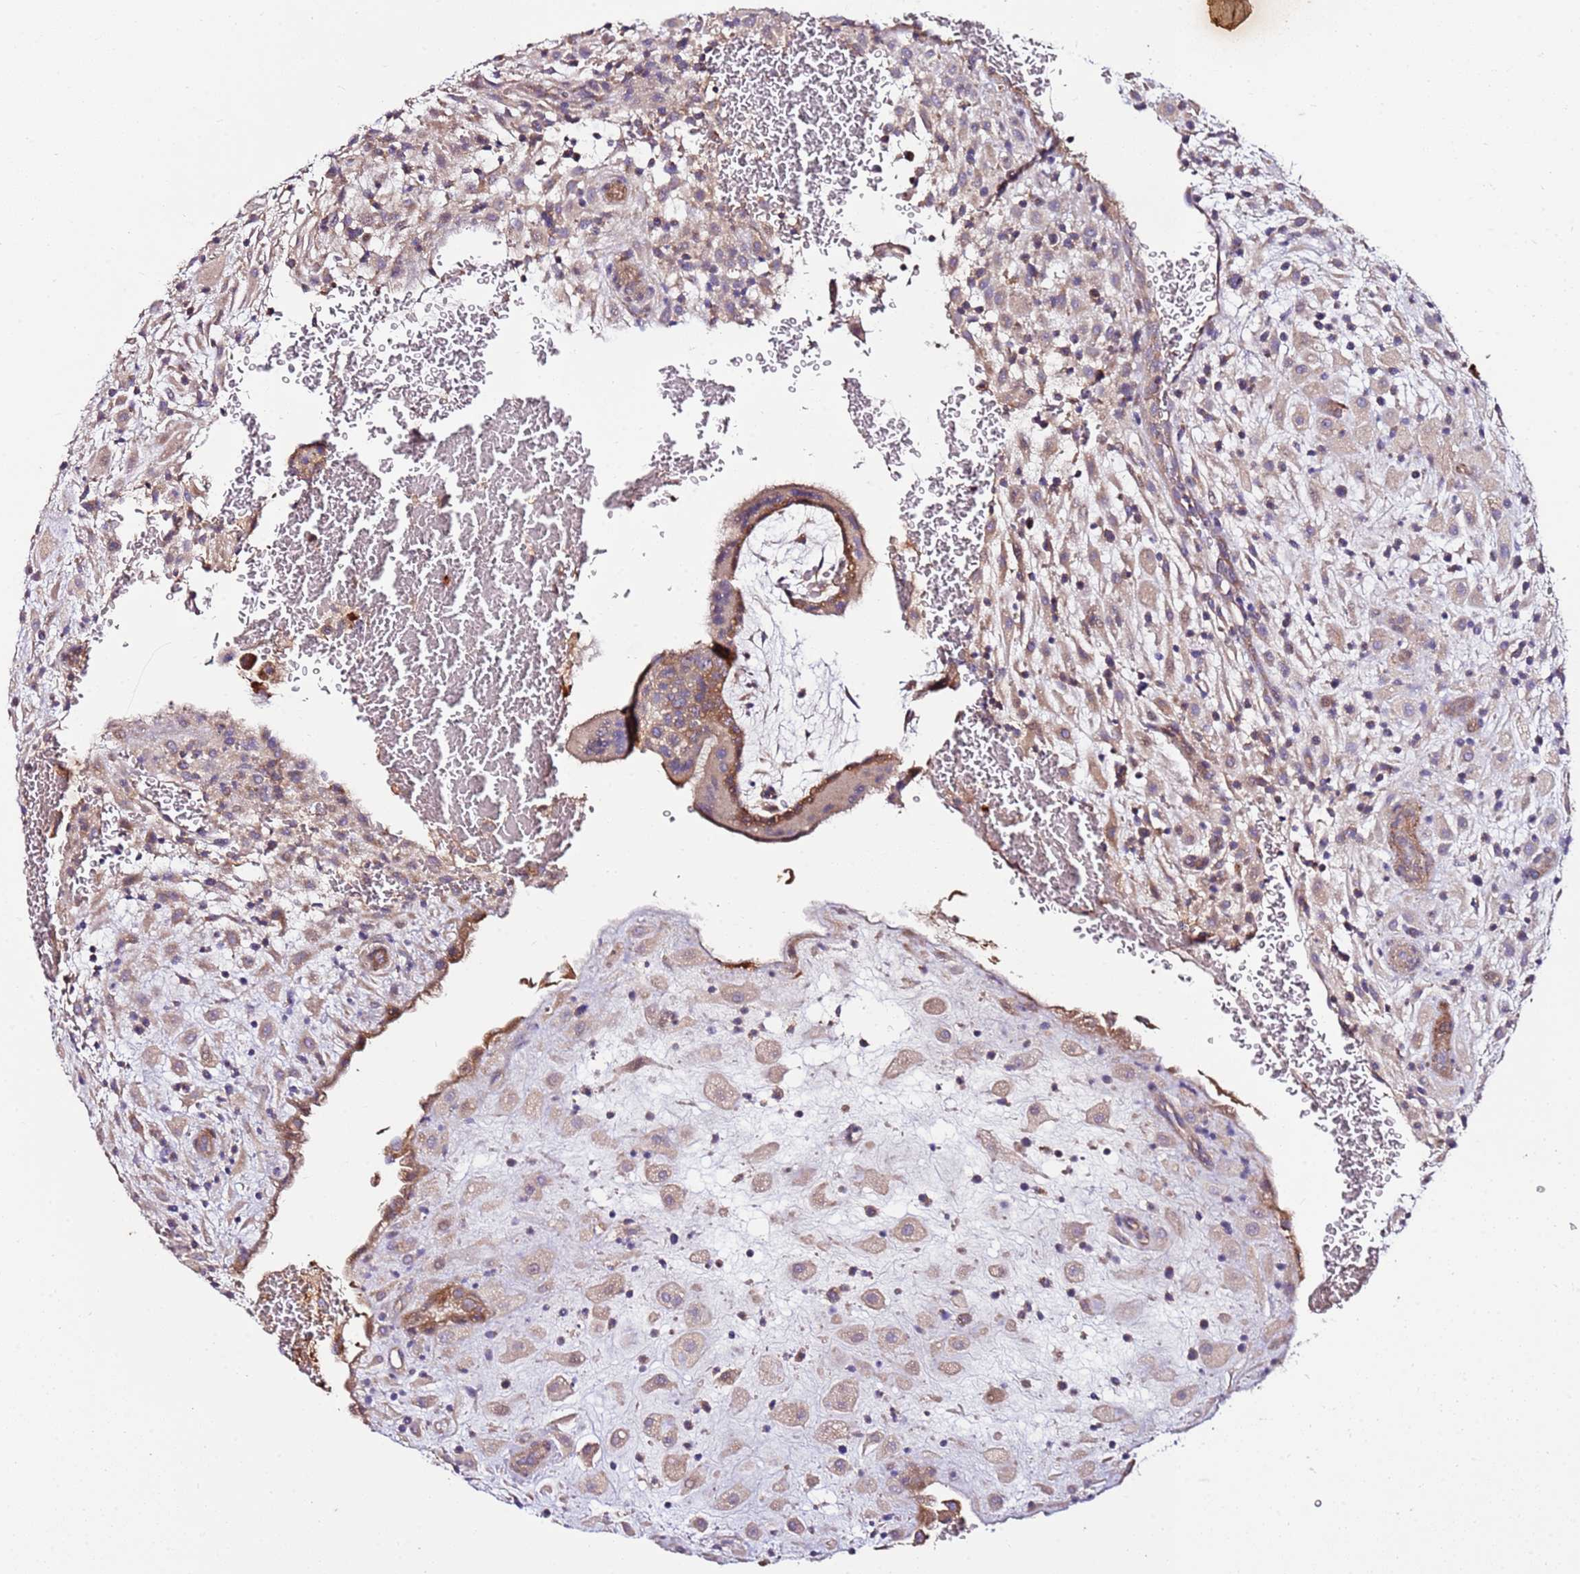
{"staining": {"intensity": "weak", "quantity": "25%-75%", "location": "cytoplasmic/membranous"}, "tissue": "placenta", "cell_type": "Decidual cells", "image_type": "normal", "snomed": [{"axis": "morphology", "description": "Normal tissue, NOS"}, {"axis": "topography", "description": "Placenta"}], "caption": "Immunohistochemistry (IHC) histopathology image of unremarkable placenta: human placenta stained using IHC shows low levels of weak protein expression localized specifically in the cytoplasmic/membranous of decidual cells, appearing as a cytoplasmic/membranous brown color.", "gene": "KRTAP21", "patient": {"sex": "female", "age": 35}}